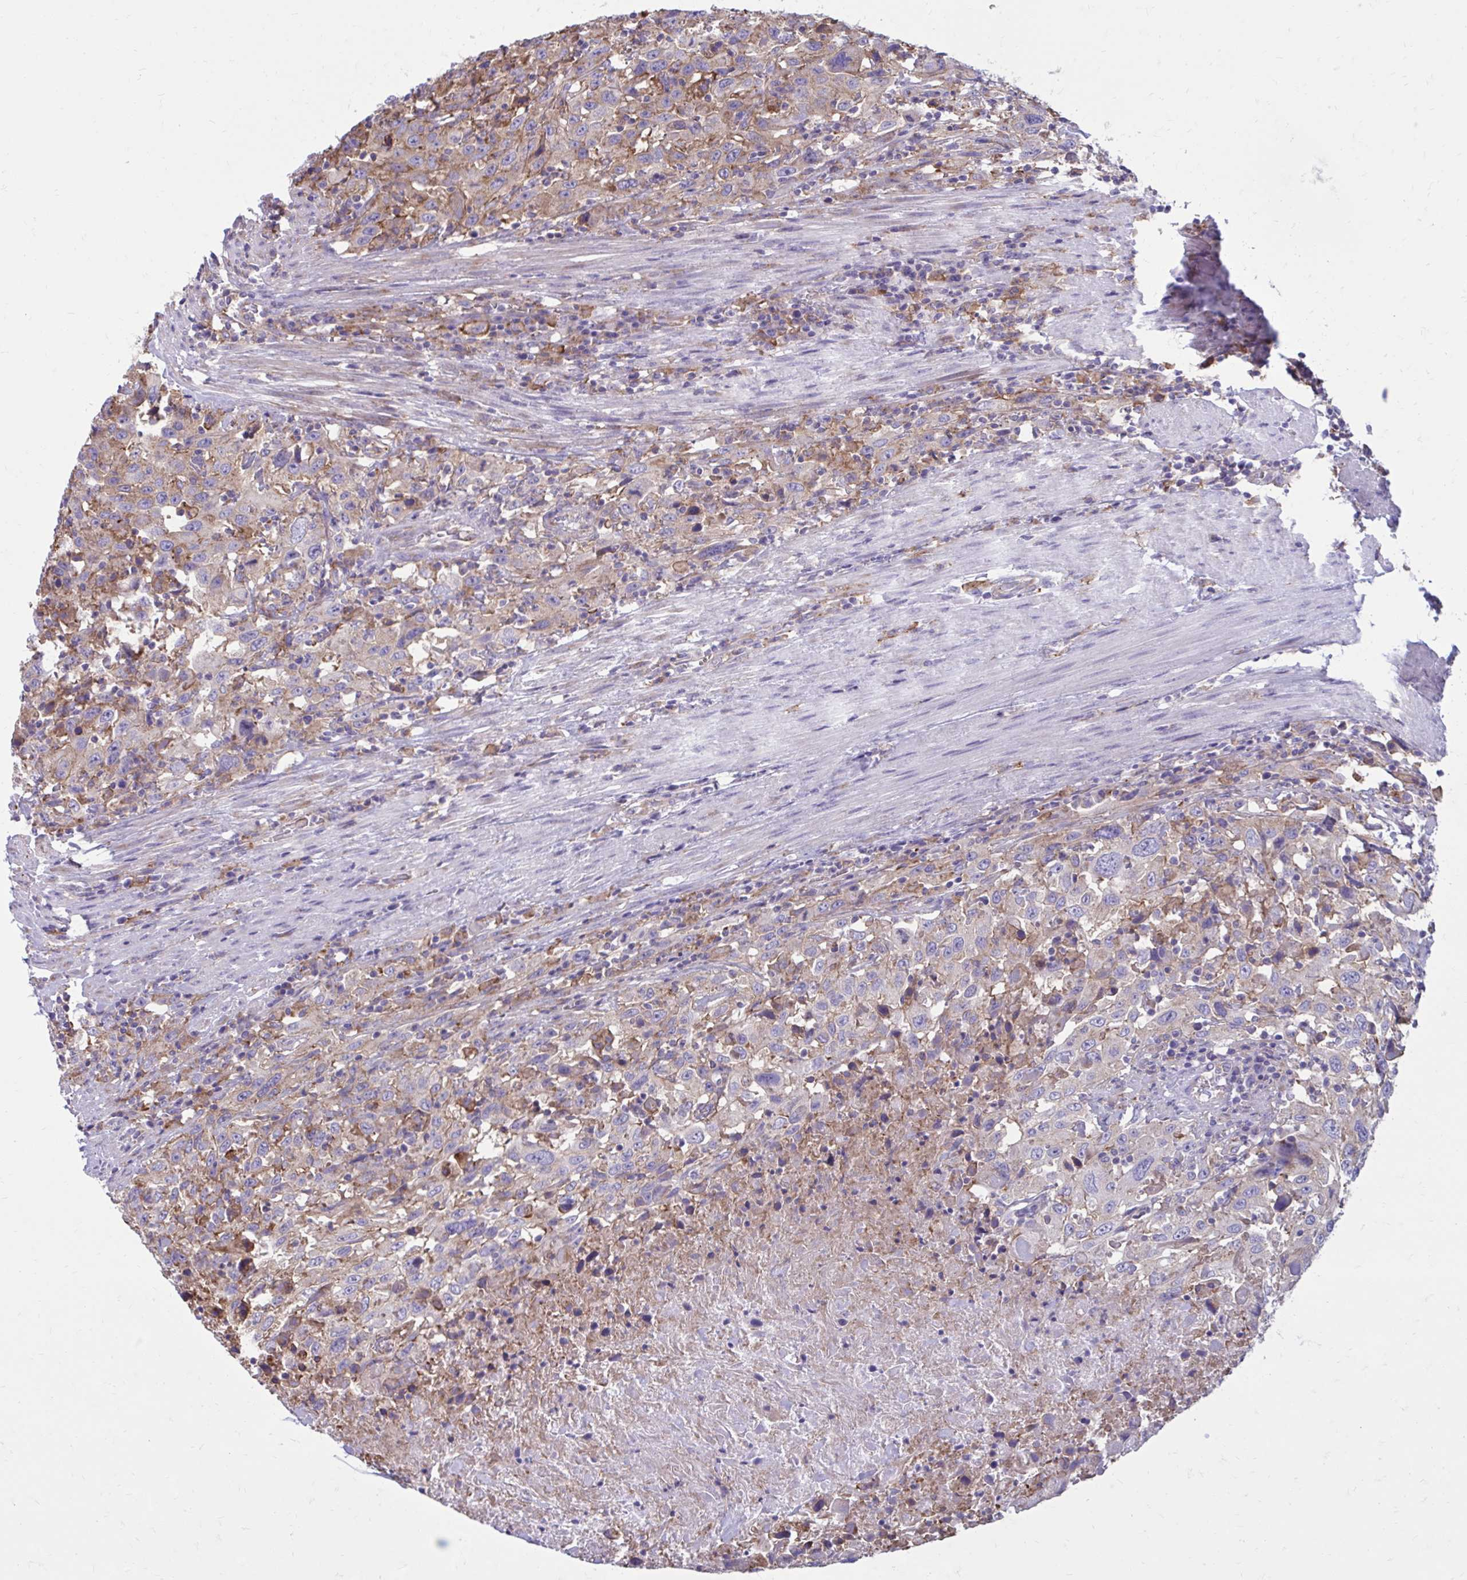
{"staining": {"intensity": "weak", "quantity": "<25%", "location": "cytoplasmic/membranous"}, "tissue": "urothelial cancer", "cell_type": "Tumor cells", "image_type": "cancer", "snomed": [{"axis": "morphology", "description": "Urothelial carcinoma, High grade"}, {"axis": "topography", "description": "Urinary bladder"}], "caption": "The image exhibits no significant staining in tumor cells of urothelial cancer.", "gene": "CLTA", "patient": {"sex": "male", "age": 61}}